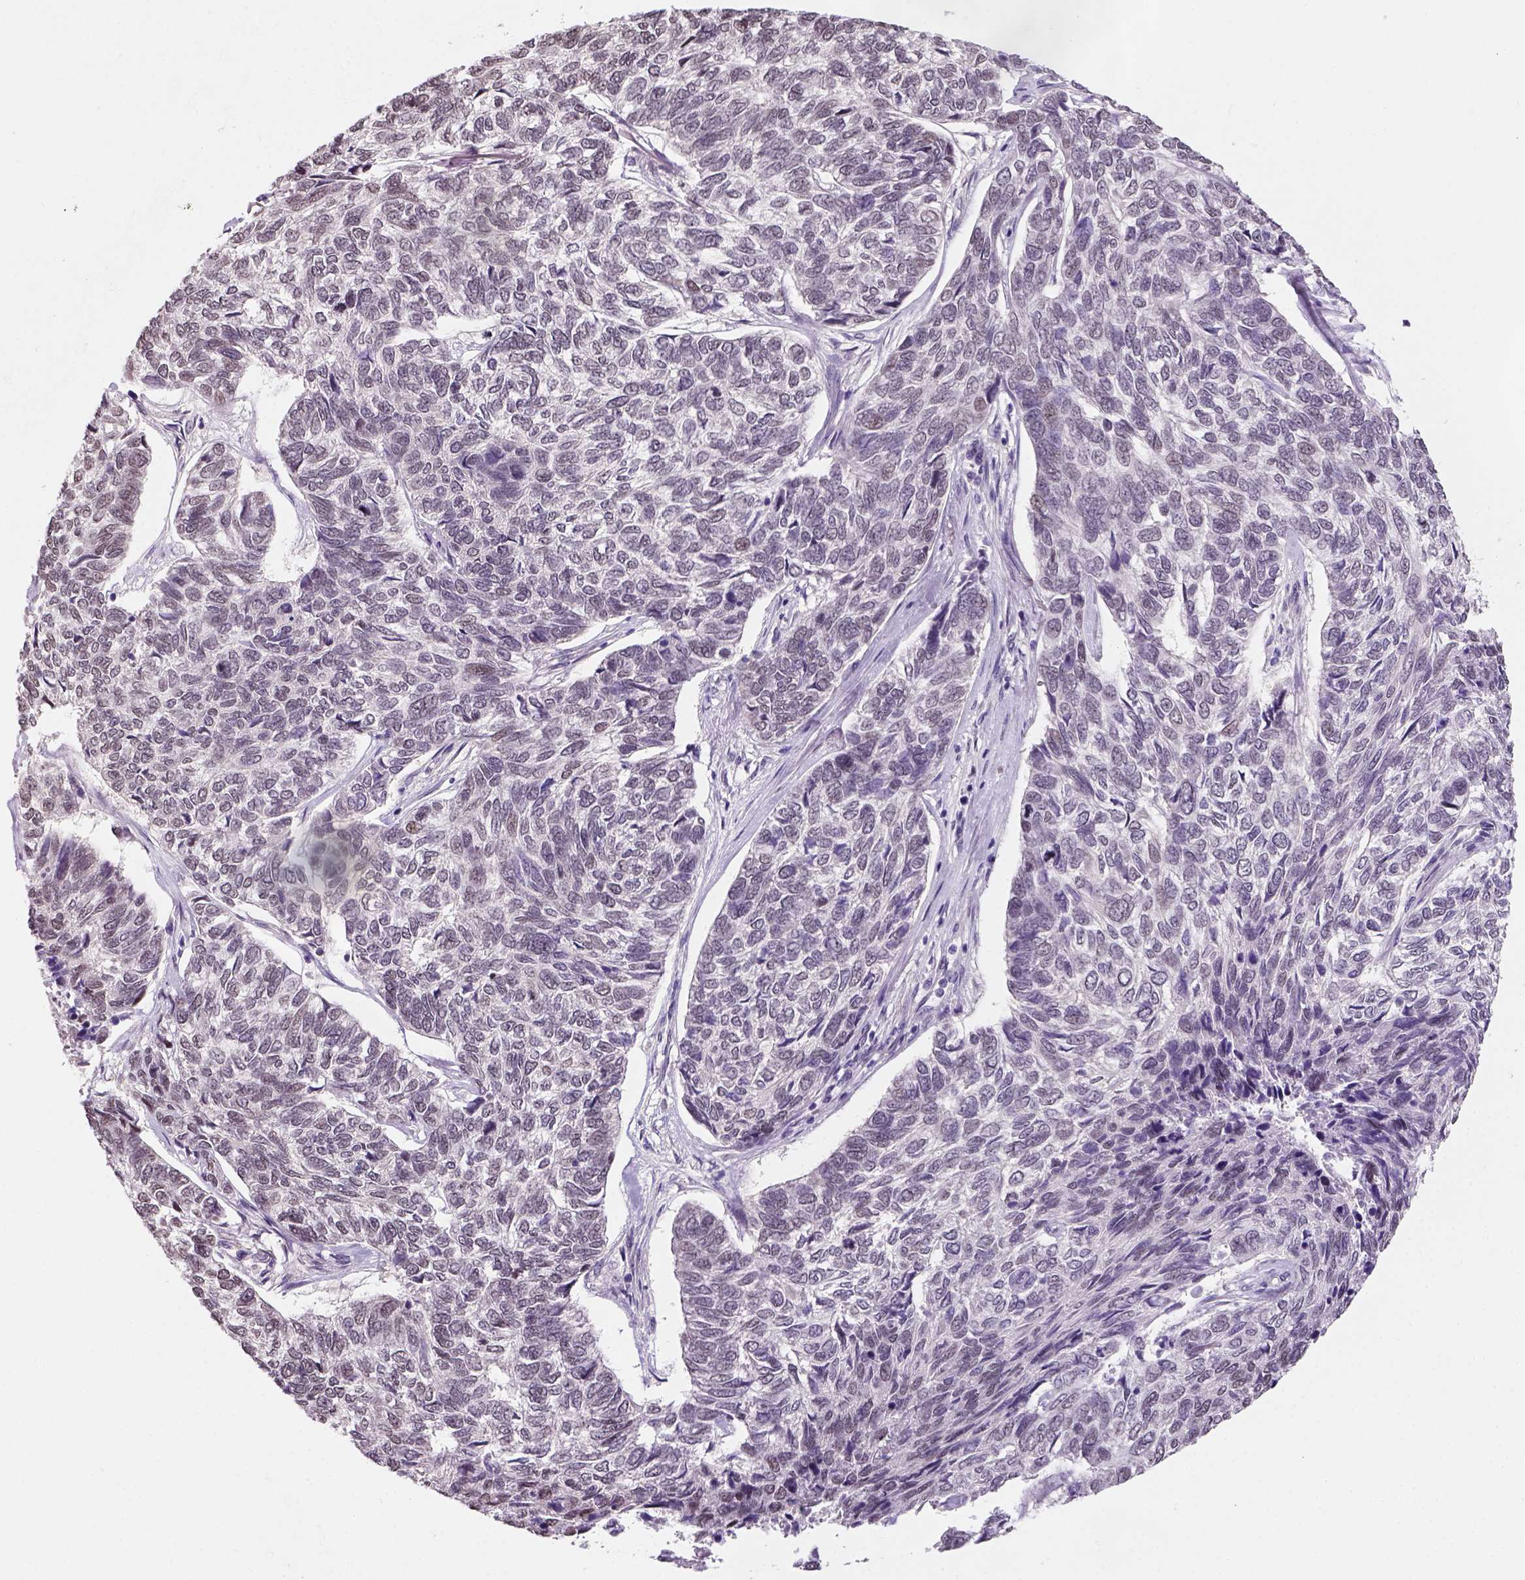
{"staining": {"intensity": "moderate", "quantity": "<25%", "location": "nuclear"}, "tissue": "skin cancer", "cell_type": "Tumor cells", "image_type": "cancer", "snomed": [{"axis": "morphology", "description": "Basal cell carcinoma"}, {"axis": "topography", "description": "Skin"}], "caption": "A micrograph of skin cancer (basal cell carcinoma) stained for a protein displays moderate nuclear brown staining in tumor cells. (Stains: DAB (3,3'-diaminobenzidine) in brown, nuclei in blue, Microscopy: brightfield microscopy at high magnification).", "gene": "C1orf112", "patient": {"sex": "female", "age": 65}}